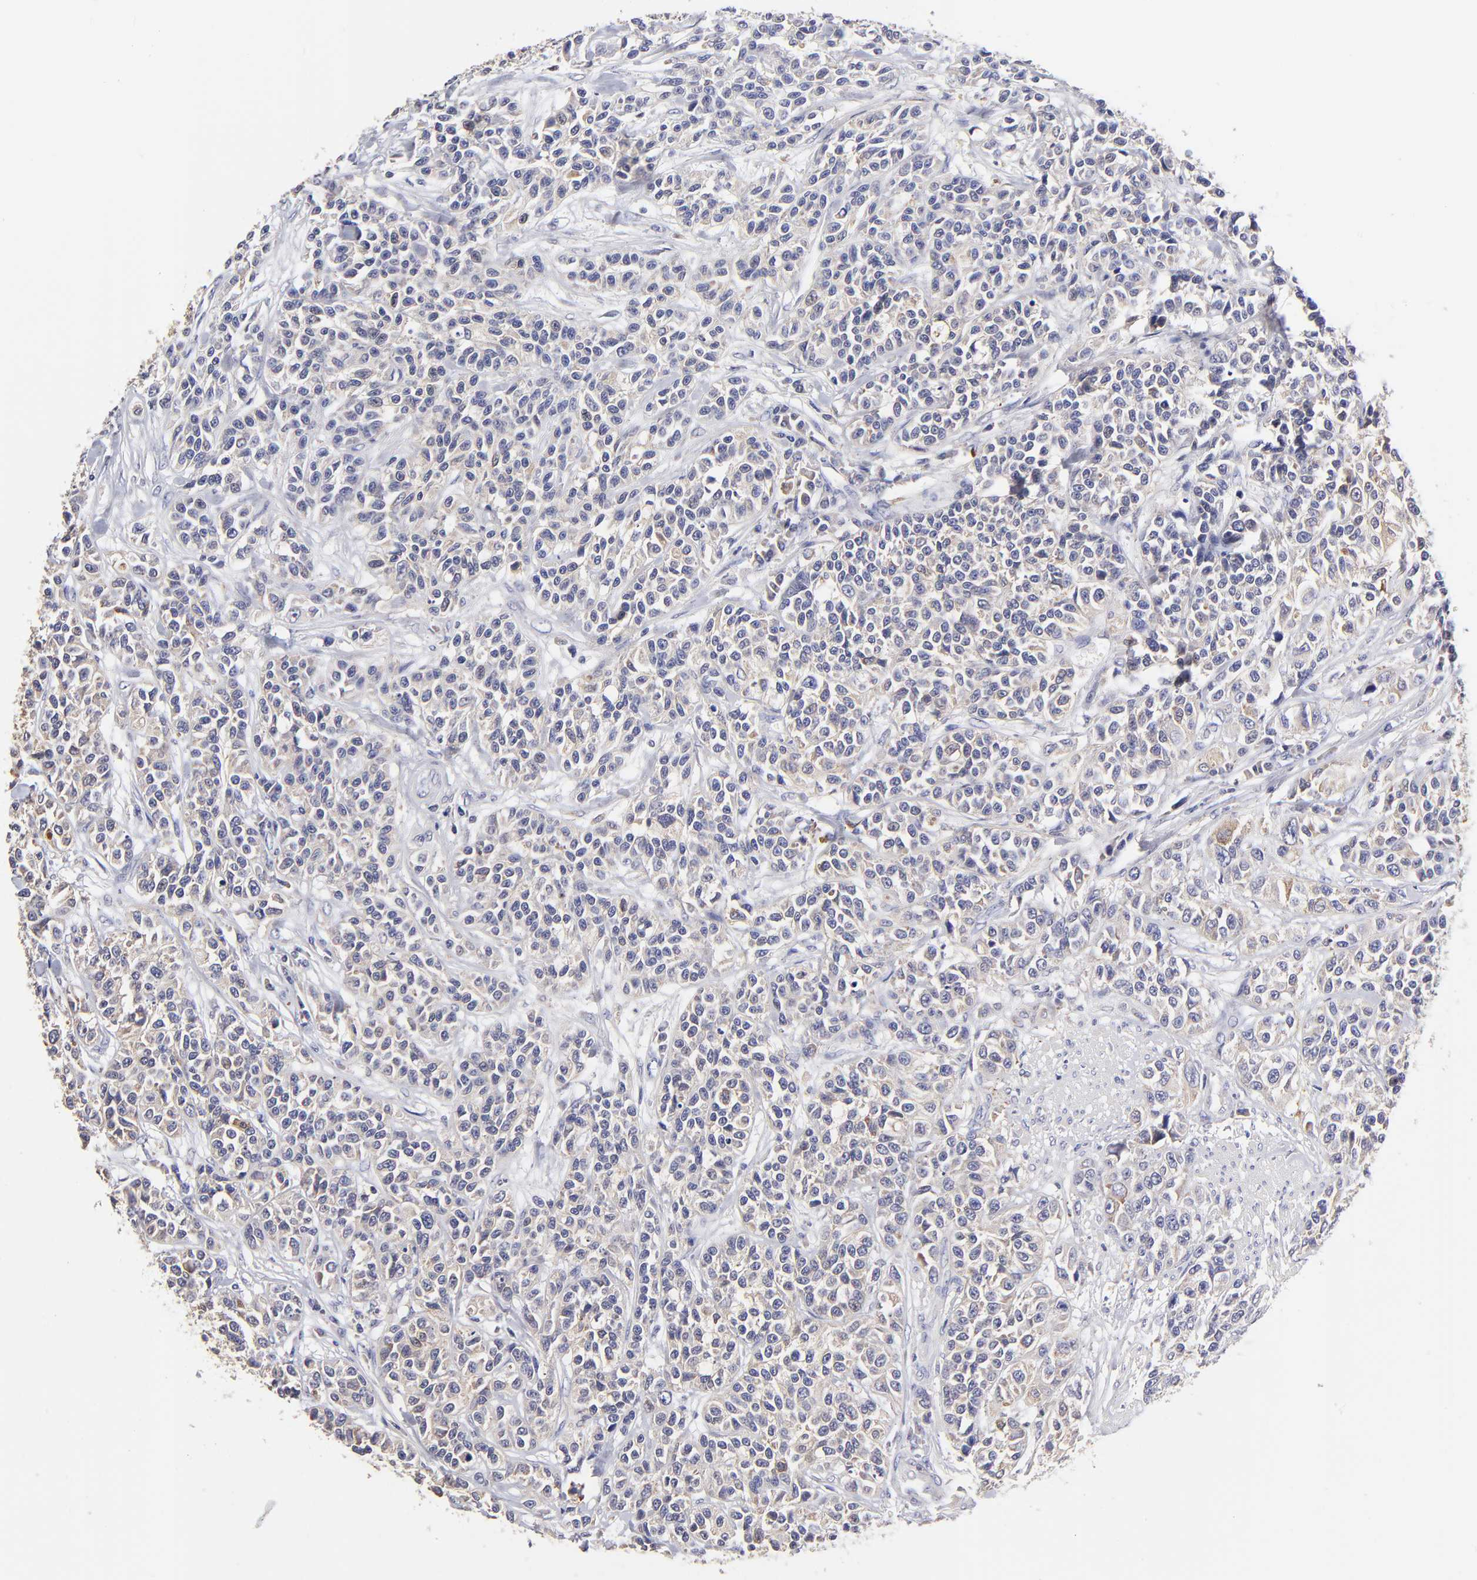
{"staining": {"intensity": "weak", "quantity": "25%-75%", "location": "cytoplasmic/membranous"}, "tissue": "urothelial cancer", "cell_type": "Tumor cells", "image_type": "cancer", "snomed": [{"axis": "morphology", "description": "Urothelial carcinoma, High grade"}, {"axis": "topography", "description": "Urinary bladder"}], "caption": "IHC histopathology image of neoplastic tissue: urothelial carcinoma (high-grade) stained using immunohistochemistry (IHC) shows low levels of weak protein expression localized specifically in the cytoplasmic/membranous of tumor cells, appearing as a cytoplasmic/membranous brown color.", "gene": "GCSAM", "patient": {"sex": "female", "age": 81}}